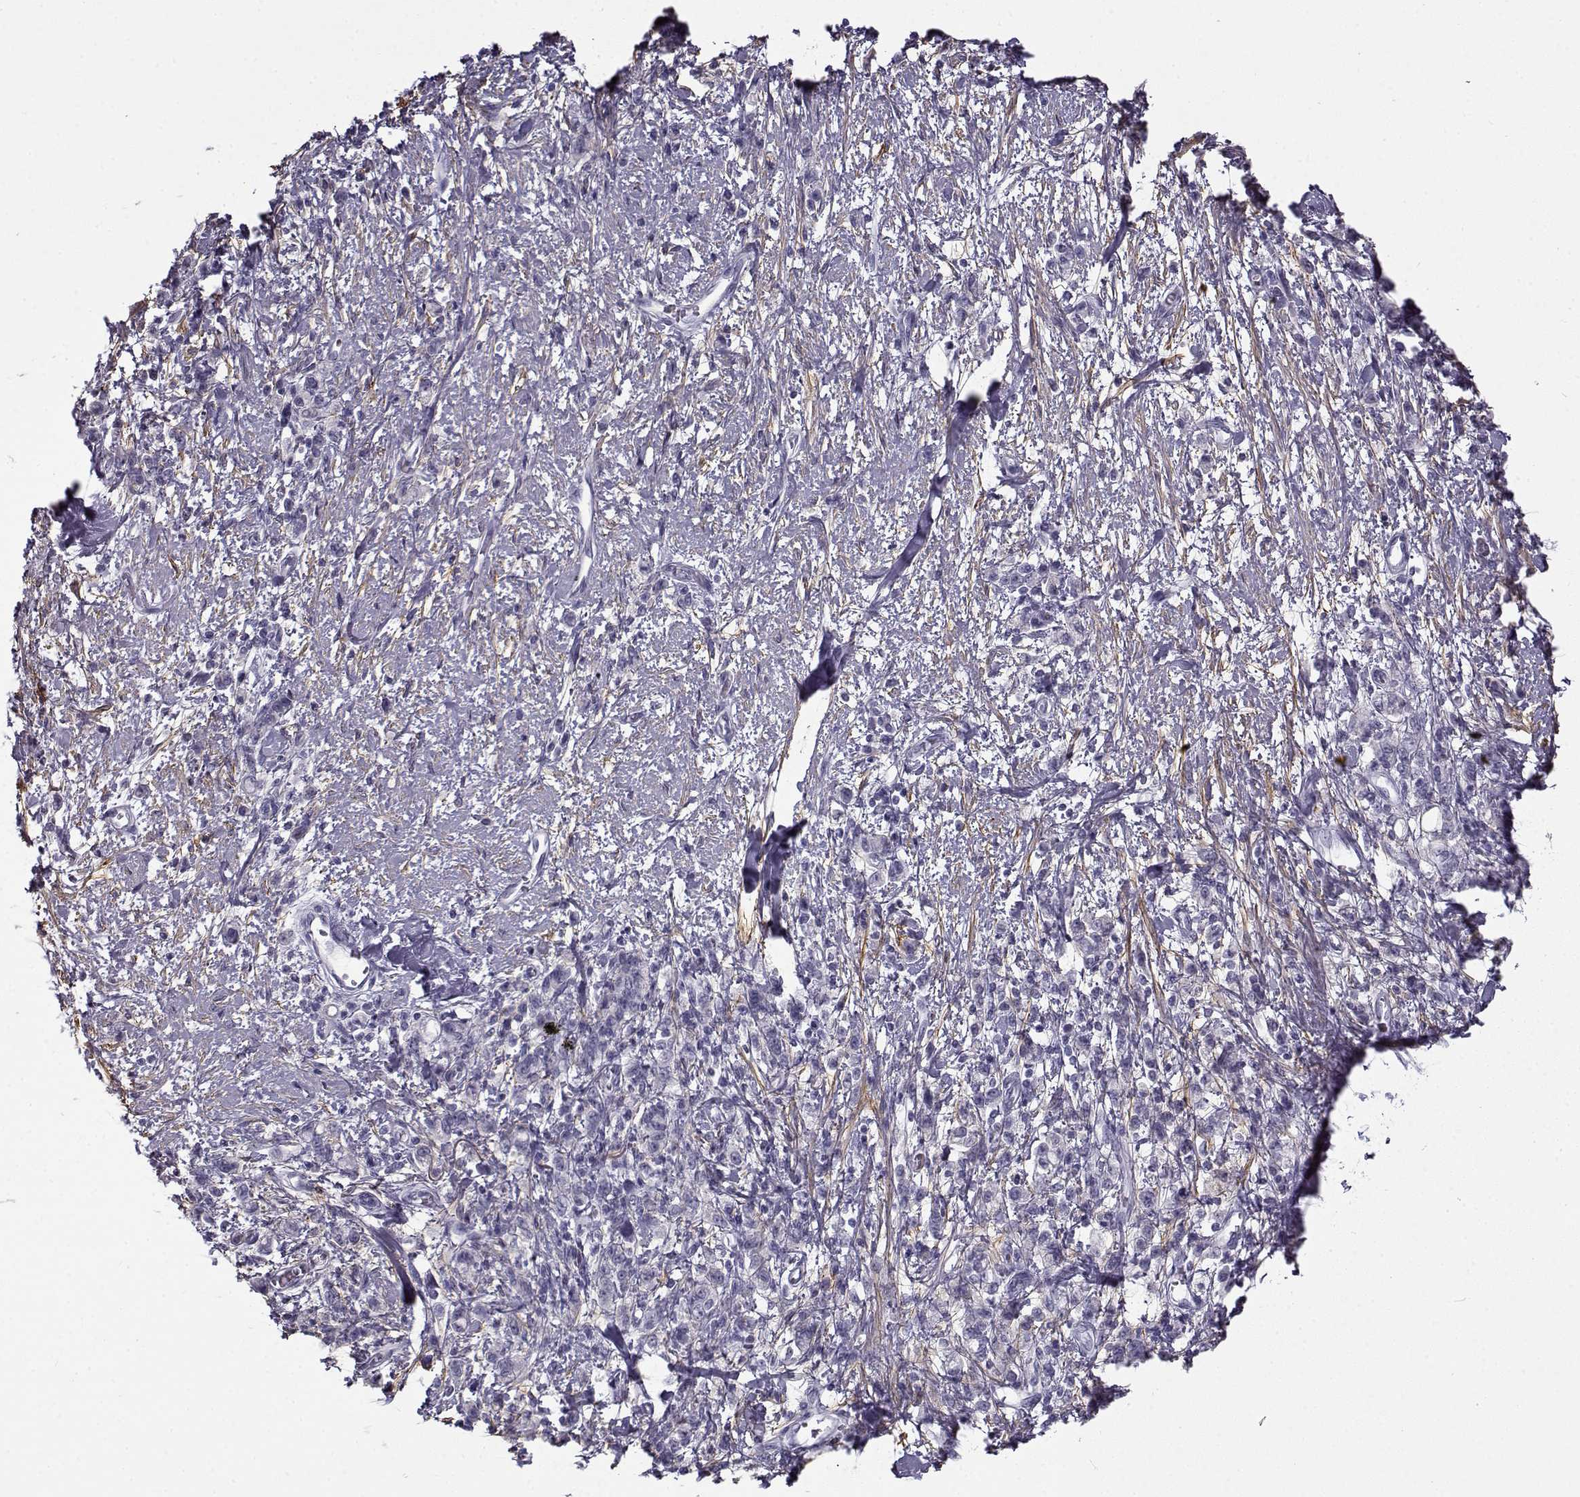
{"staining": {"intensity": "negative", "quantity": "none", "location": "none"}, "tissue": "stomach cancer", "cell_type": "Tumor cells", "image_type": "cancer", "snomed": [{"axis": "morphology", "description": "Adenocarcinoma, NOS"}, {"axis": "topography", "description": "Stomach"}], "caption": "Adenocarcinoma (stomach) stained for a protein using immunohistochemistry (IHC) displays no expression tumor cells.", "gene": "GTSF1L", "patient": {"sex": "male", "age": 77}}